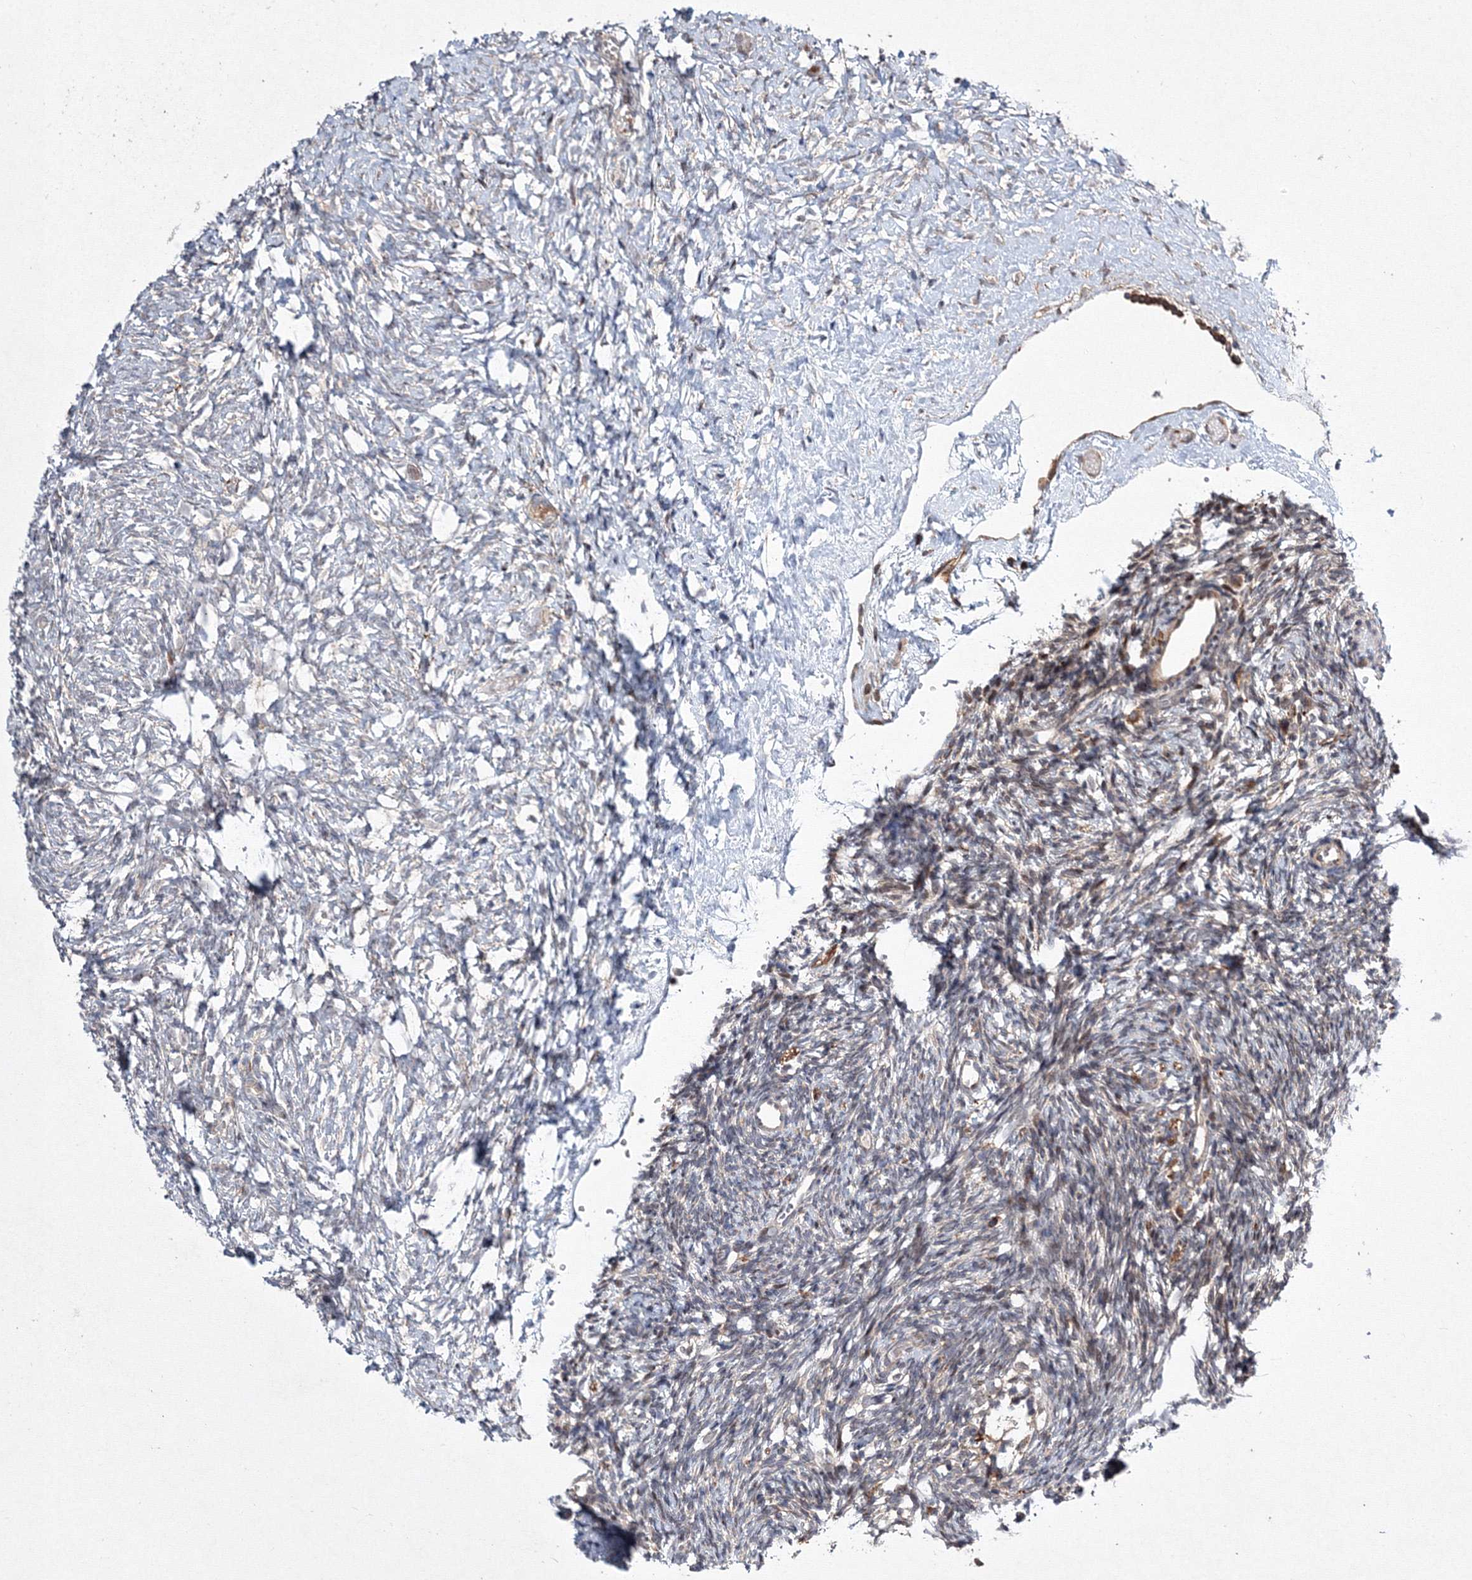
{"staining": {"intensity": "weak", "quantity": "<25%", "location": "cytoplasmic/membranous"}, "tissue": "ovary", "cell_type": "Ovarian stroma cells", "image_type": "normal", "snomed": [{"axis": "morphology", "description": "Normal tissue, NOS"}, {"axis": "topography", "description": "Ovary"}], "caption": "High power microscopy micrograph of an IHC image of unremarkable ovary, revealing no significant expression in ovarian stroma cells. Nuclei are stained in blue.", "gene": "RANBP3L", "patient": {"sex": "female", "age": 35}}